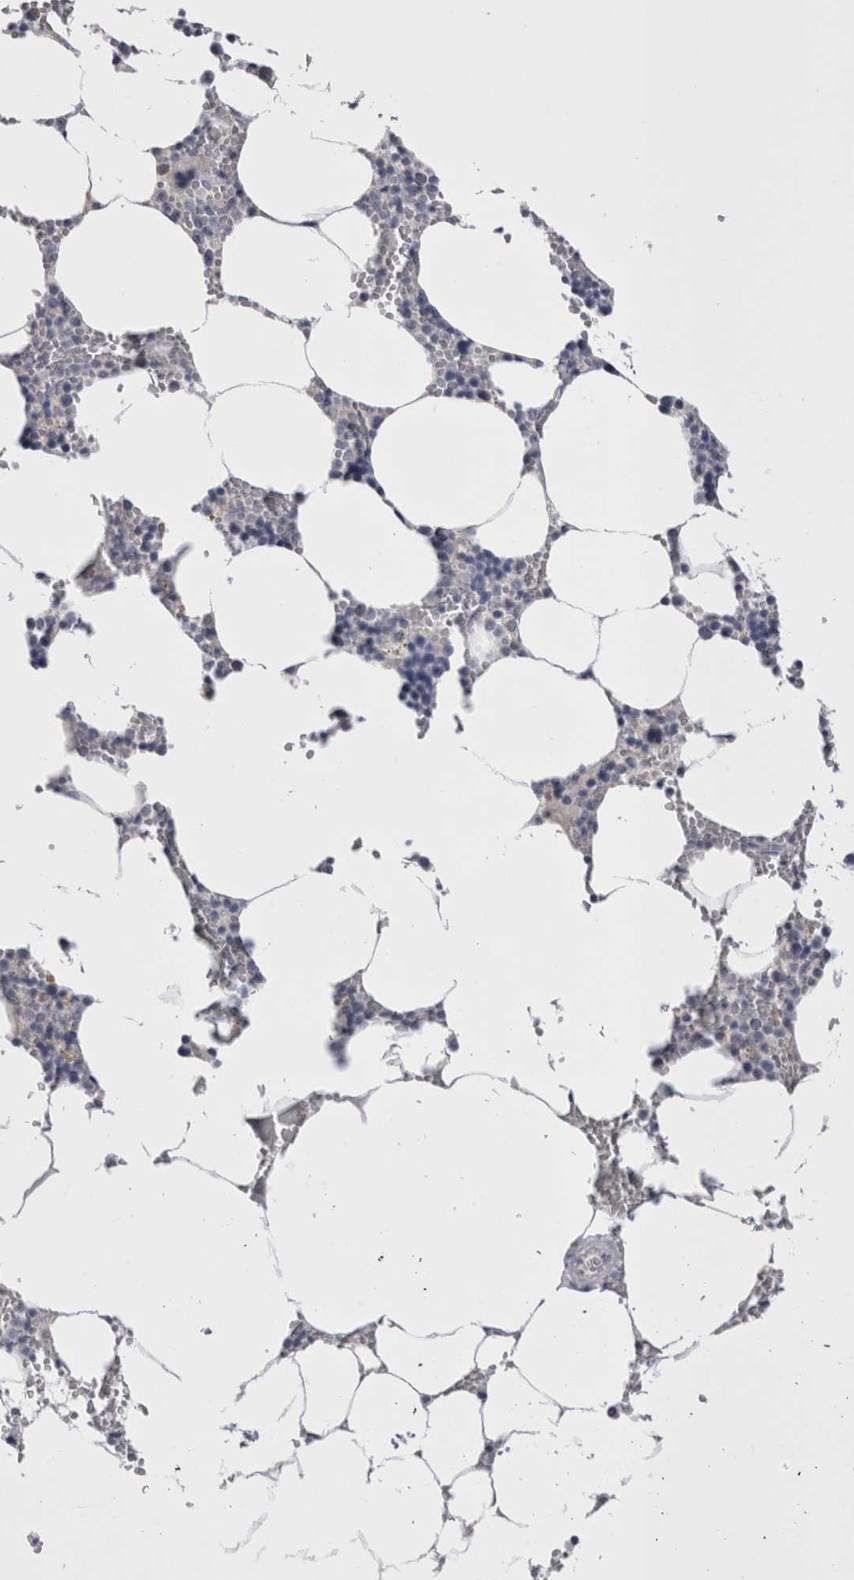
{"staining": {"intensity": "negative", "quantity": "none", "location": "none"}, "tissue": "bone marrow", "cell_type": "Hematopoietic cells", "image_type": "normal", "snomed": [{"axis": "morphology", "description": "Normal tissue, NOS"}, {"axis": "topography", "description": "Bone marrow"}], "caption": "Bone marrow was stained to show a protein in brown. There is no significant expression in hematopoietic cells. (DAB (3,3'-diaminobenzidine) IHC, high magnification).", "gene": "PWP2", "patient": {"sex": "male", "age": 70}}